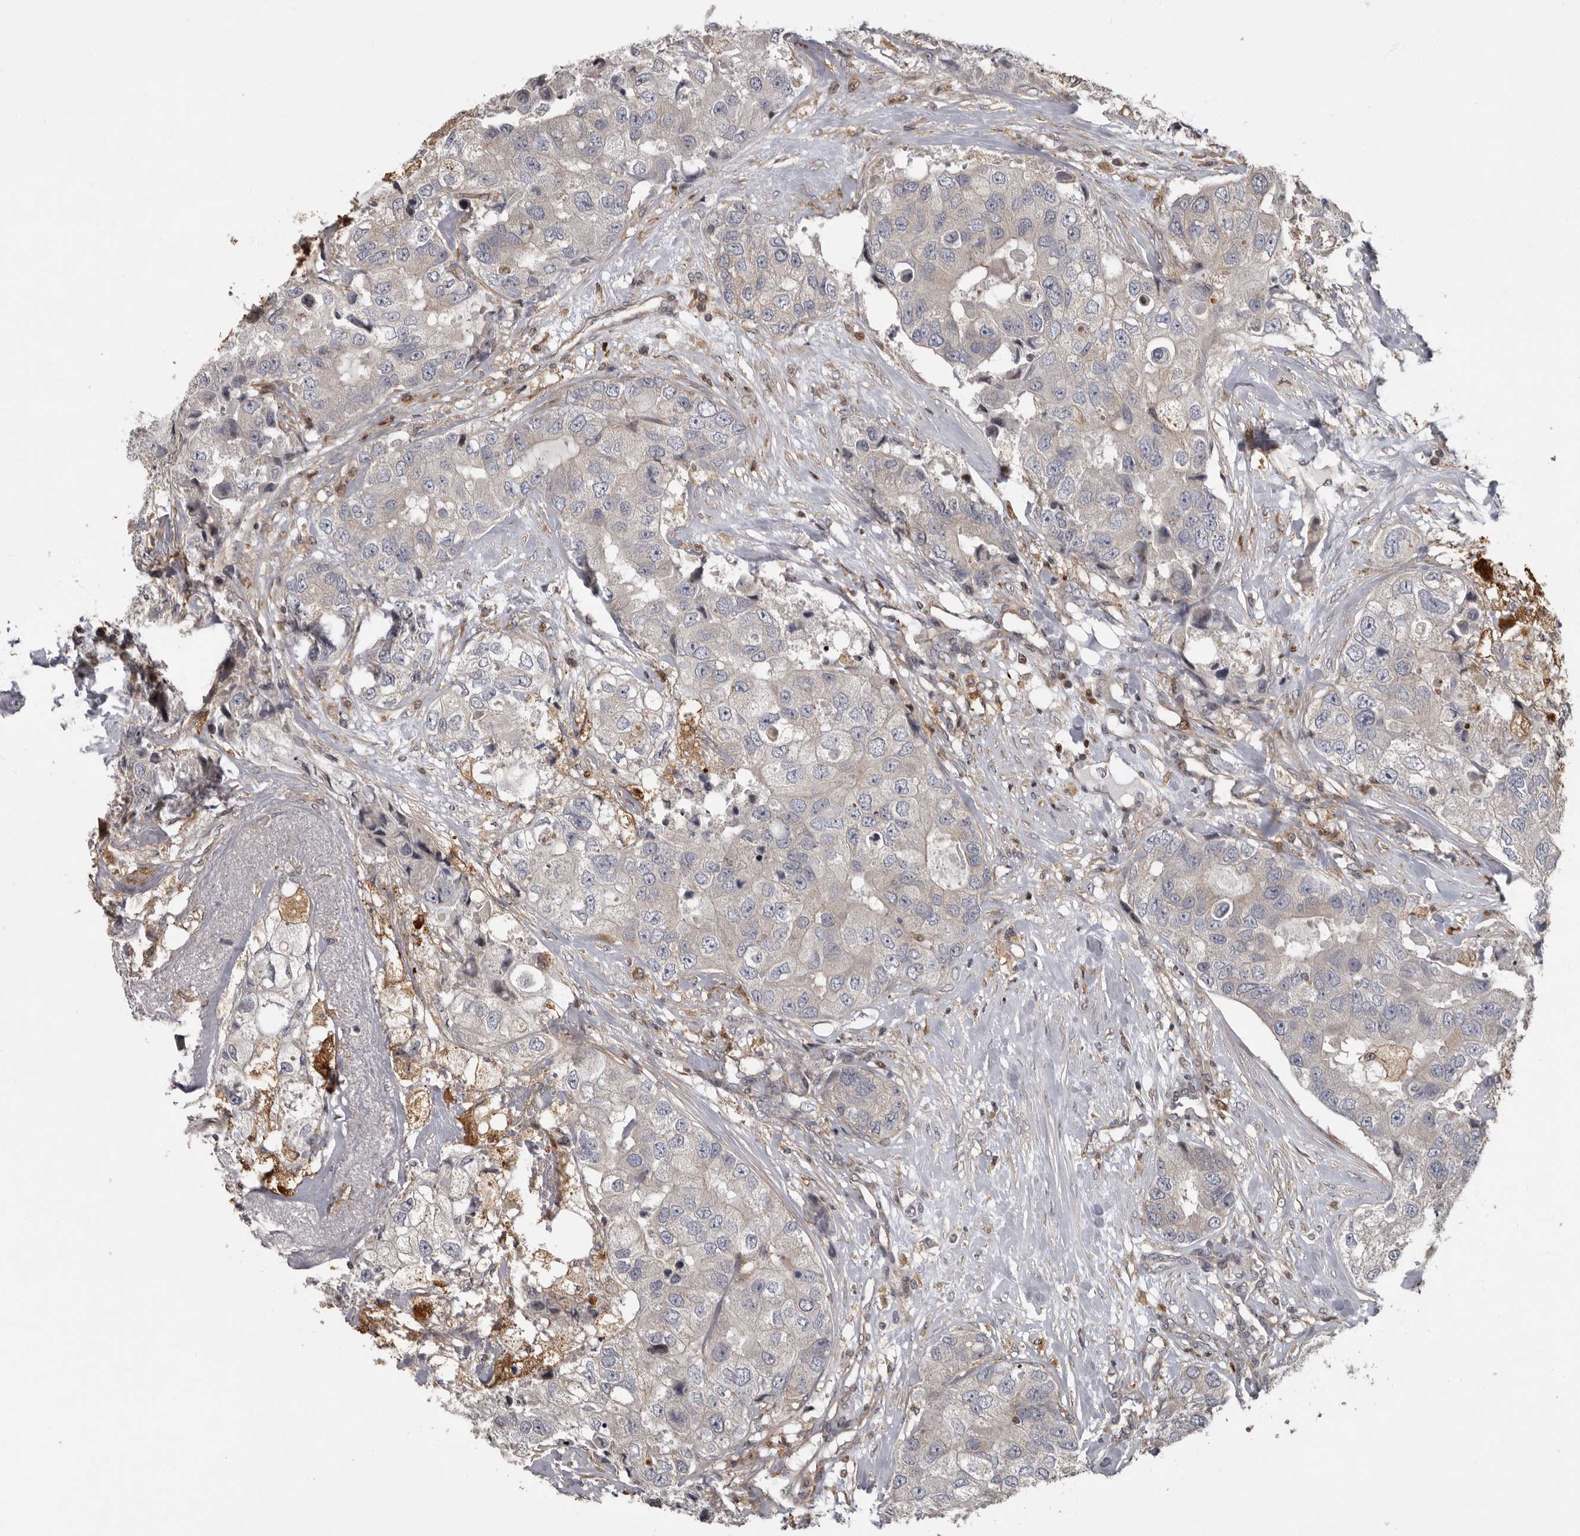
{"staining": {"intensity": "negative", "quantity": "none", "location": "none"}, "tissue": "breast cancer", "cell_type": "Tumor cells", "image_type": "cancer", "snomed": [{"axis": "morphology", "description": "Duct carcinoma"}, {"axis": "topography", "description": "Breast"}], "caption": "Breast invasive ductal carcinoma was stained to show a protein in brown. There is no significant staining in tumor cells.", "gene": "FGFR4", "patient": {"sex": "female", "age": 62}}